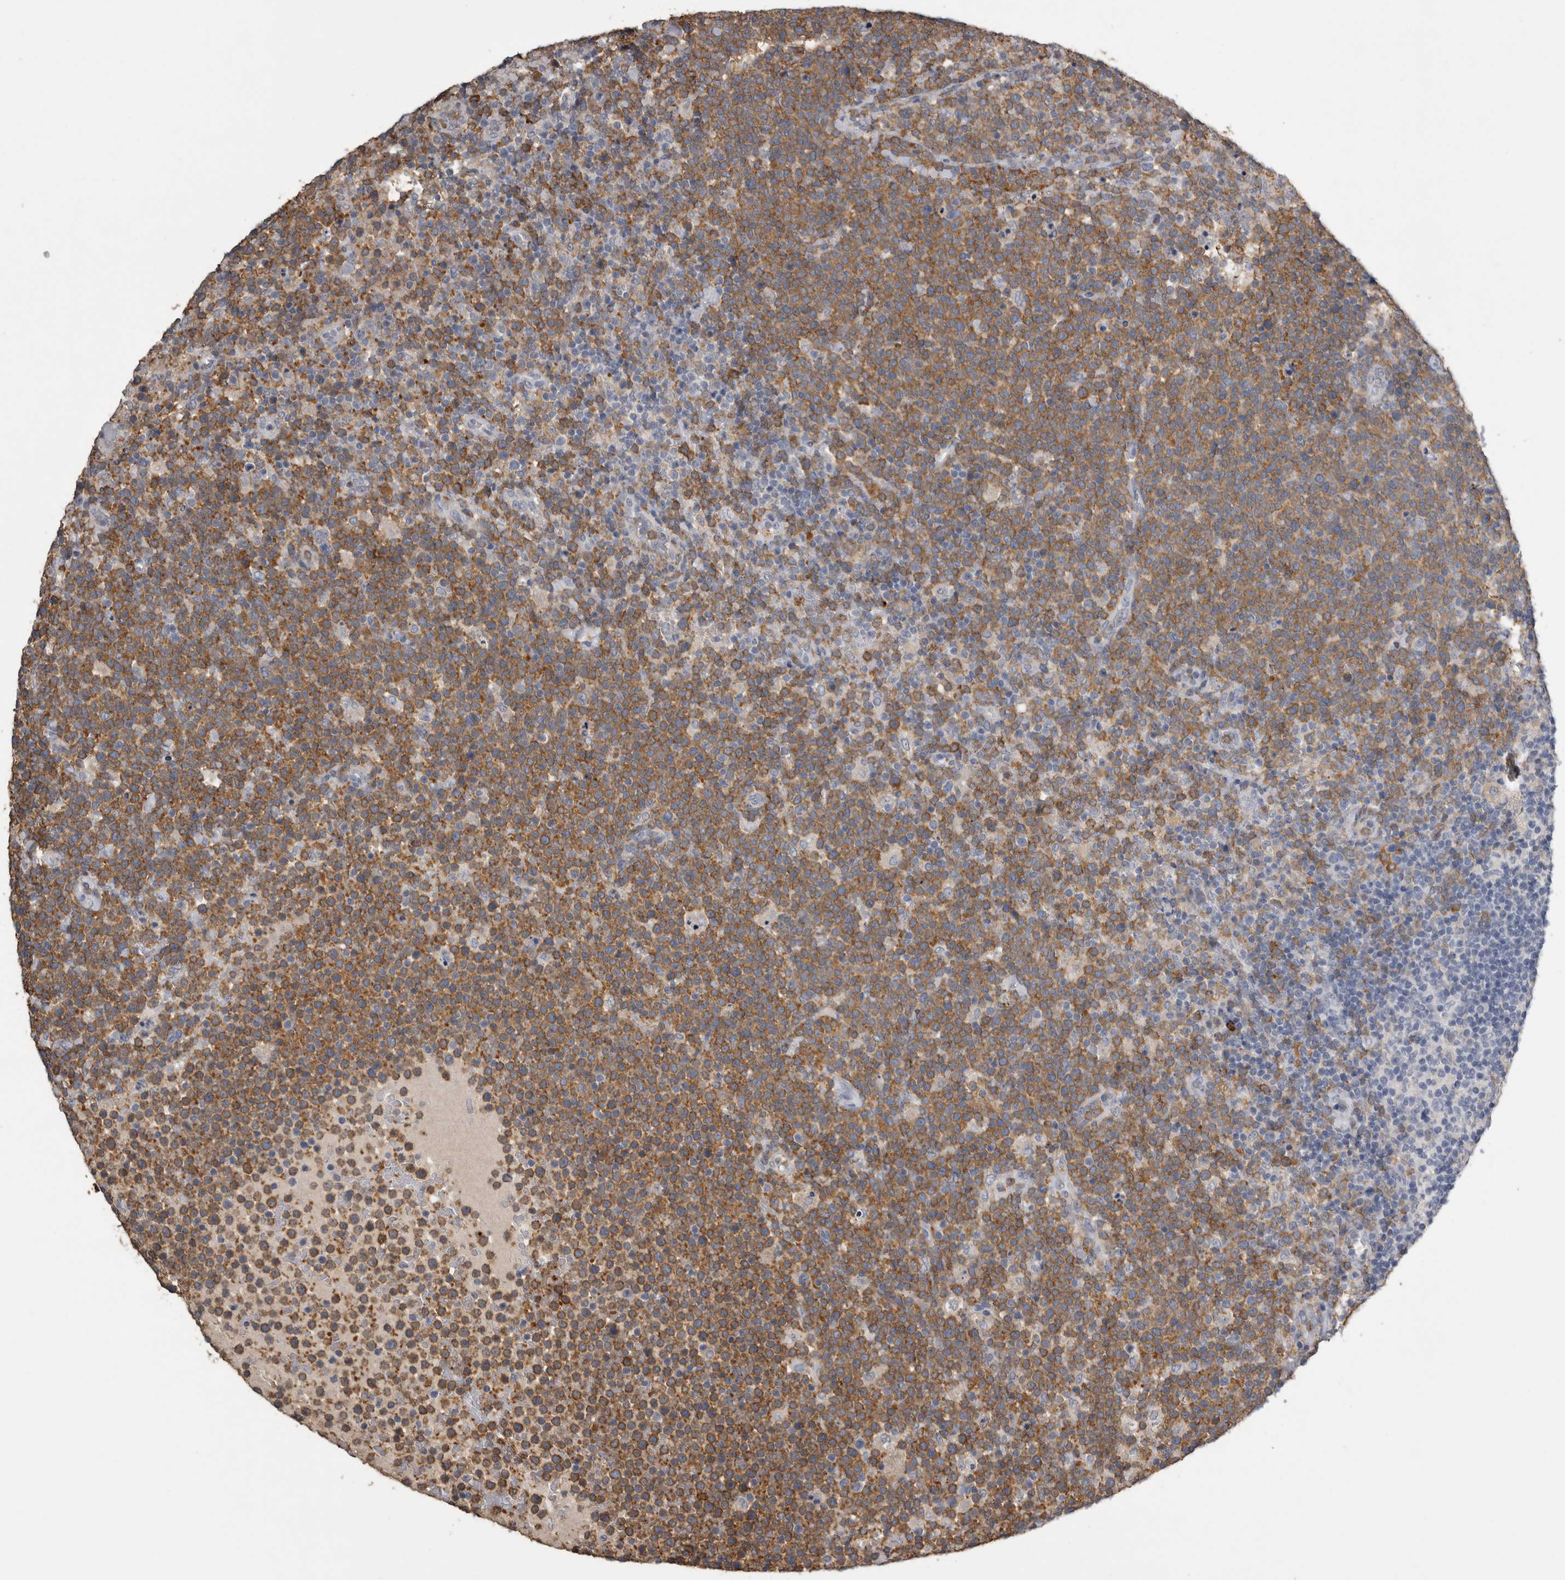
{"staining": {"intensity": "moderate", "quantity": ">75%", "location": "cytoplasmic/membranous"}, "tissue": "lymphoma", "cell_type": "Tumor cells", "image_type": "cancer", "snomed": [{"axis": "morphology", "description": "Malignant lymphoma, non-Hodgkin's type, High grade"}, {"axis": "topography", "description": "Lymph node"}], "caption": "This image reveals immunohistochemistry (IHC) staining of human lymphoma, with medium moderate cytoplasmic/membranous staining in about >75% of tumor cells.", "gene": "PIK3AP1", "patient": {"sex": "male", "age": 61}}